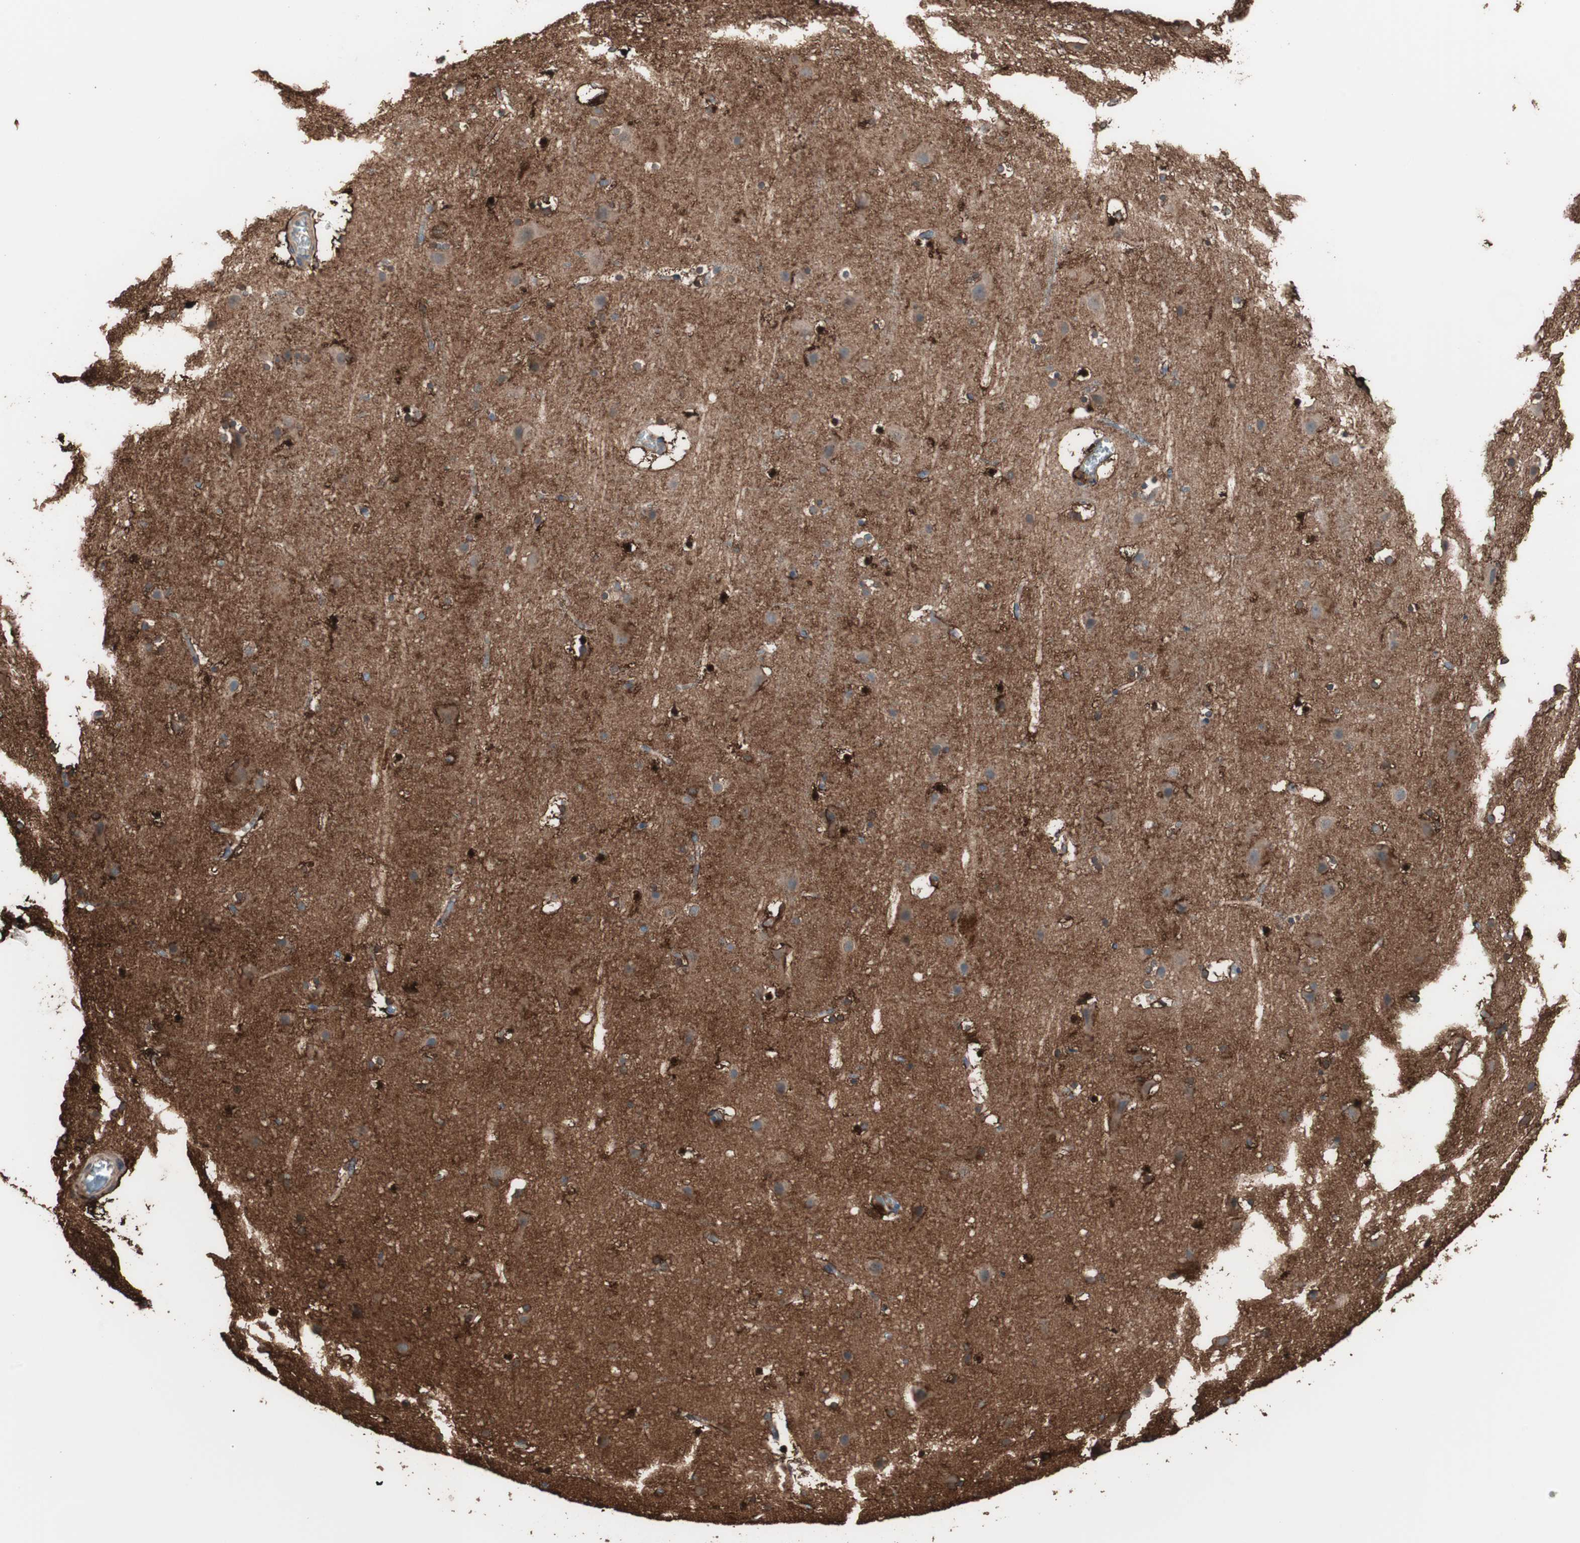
{"staining": {"intensity": "weak", "quantity": ">75%", "location": "cytoplasmic/membranous"}, "tissue": "cerebral cortex", "cell_type": "Endothelial cells", "image_type": "normal", "snomed": [{"axis": "morphology", "description": "Normal tissue, NOS"}, {"axis": "topography", "description": "Cerebral cortex"}], "caption": "Protein staining exhibits weak cytoplasmic/membranous positivity in approximately >75% of endothelial cells in normal cerebral cortex.", "gene": "CCT3", "patient": {"sex": "male", "age": 45}}